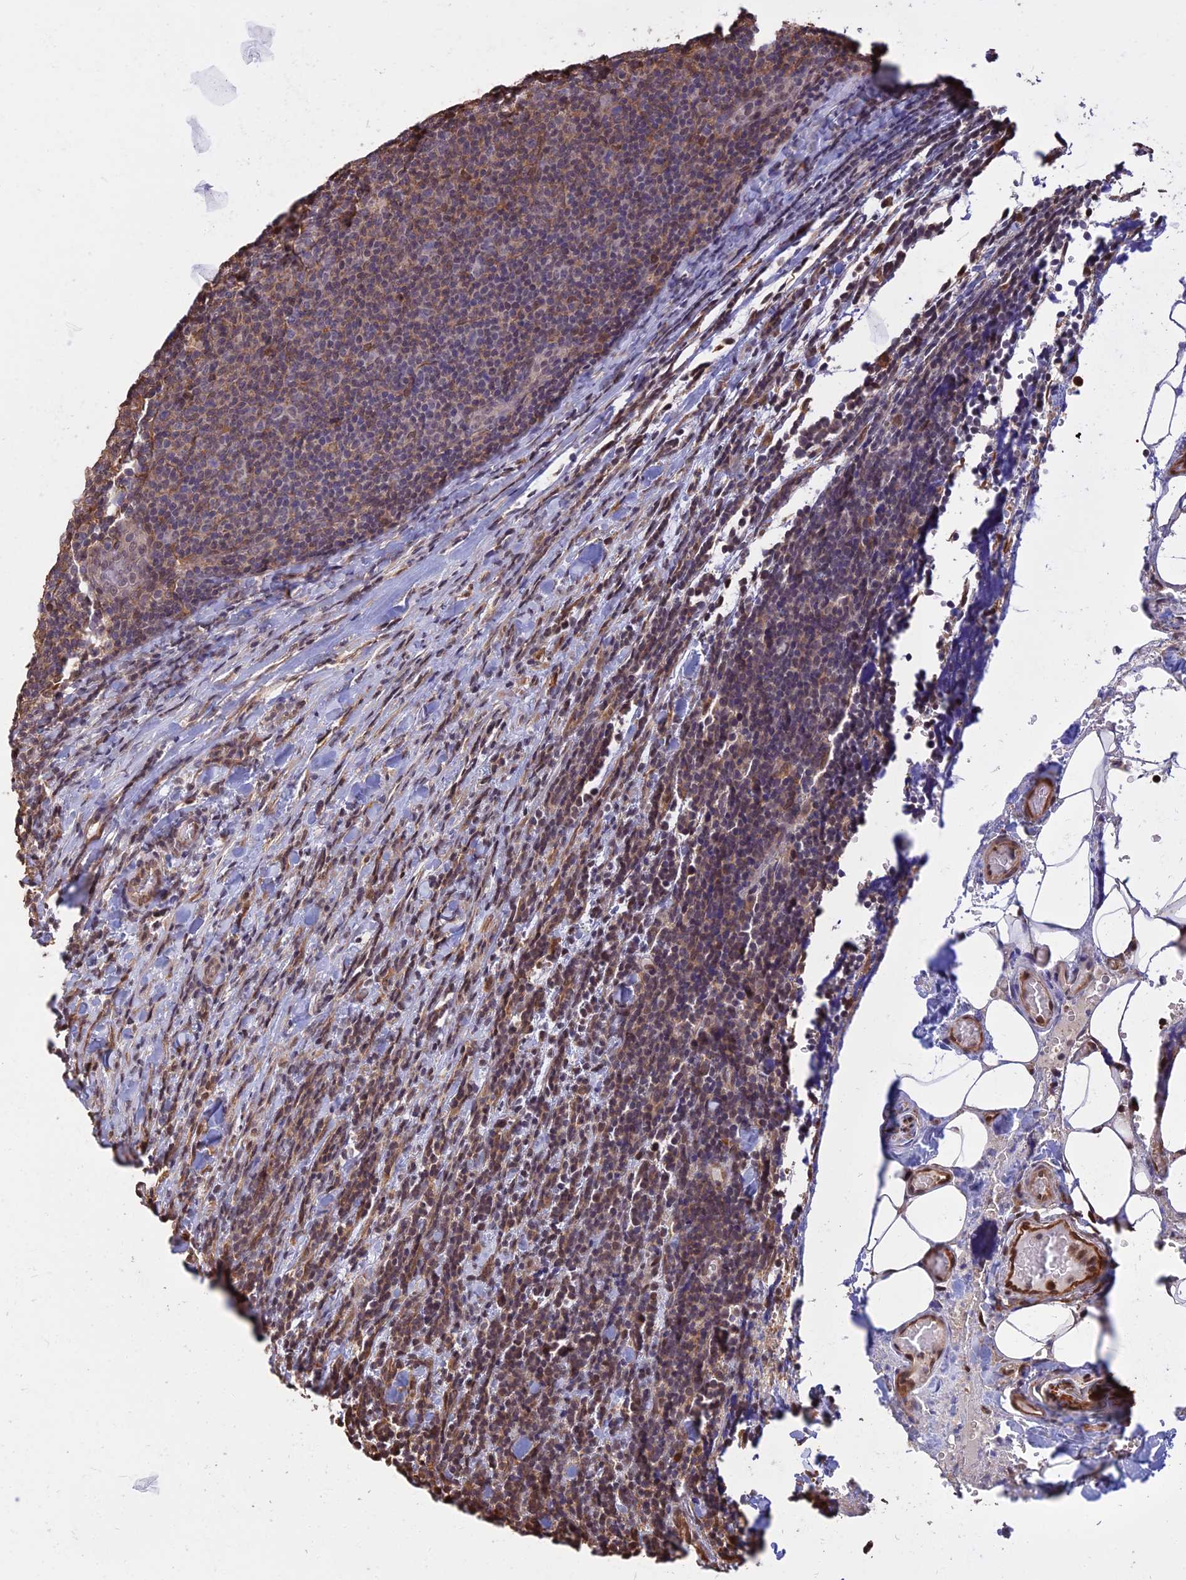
{"staining": {"intensity": "weak", "quantity": "<25%", "location": "cytoplasmic/membranous"}, "tissue": "lymphoma", "cell_type": "Tumor cells", "image_type": "cancer", "snomed": [{"axis": "morphology", "description": "Malignant lymphoma, non-Hodgkin's type, Low grade"}, {"axis": "topography", "description": "Lymph node"}], "caption": "Human lymphoma stained for a protein using IHC demonstrates no positivity in tumor cells.", "gene": "LRRN3", "patient": {"sex": "male", "age": 66}}